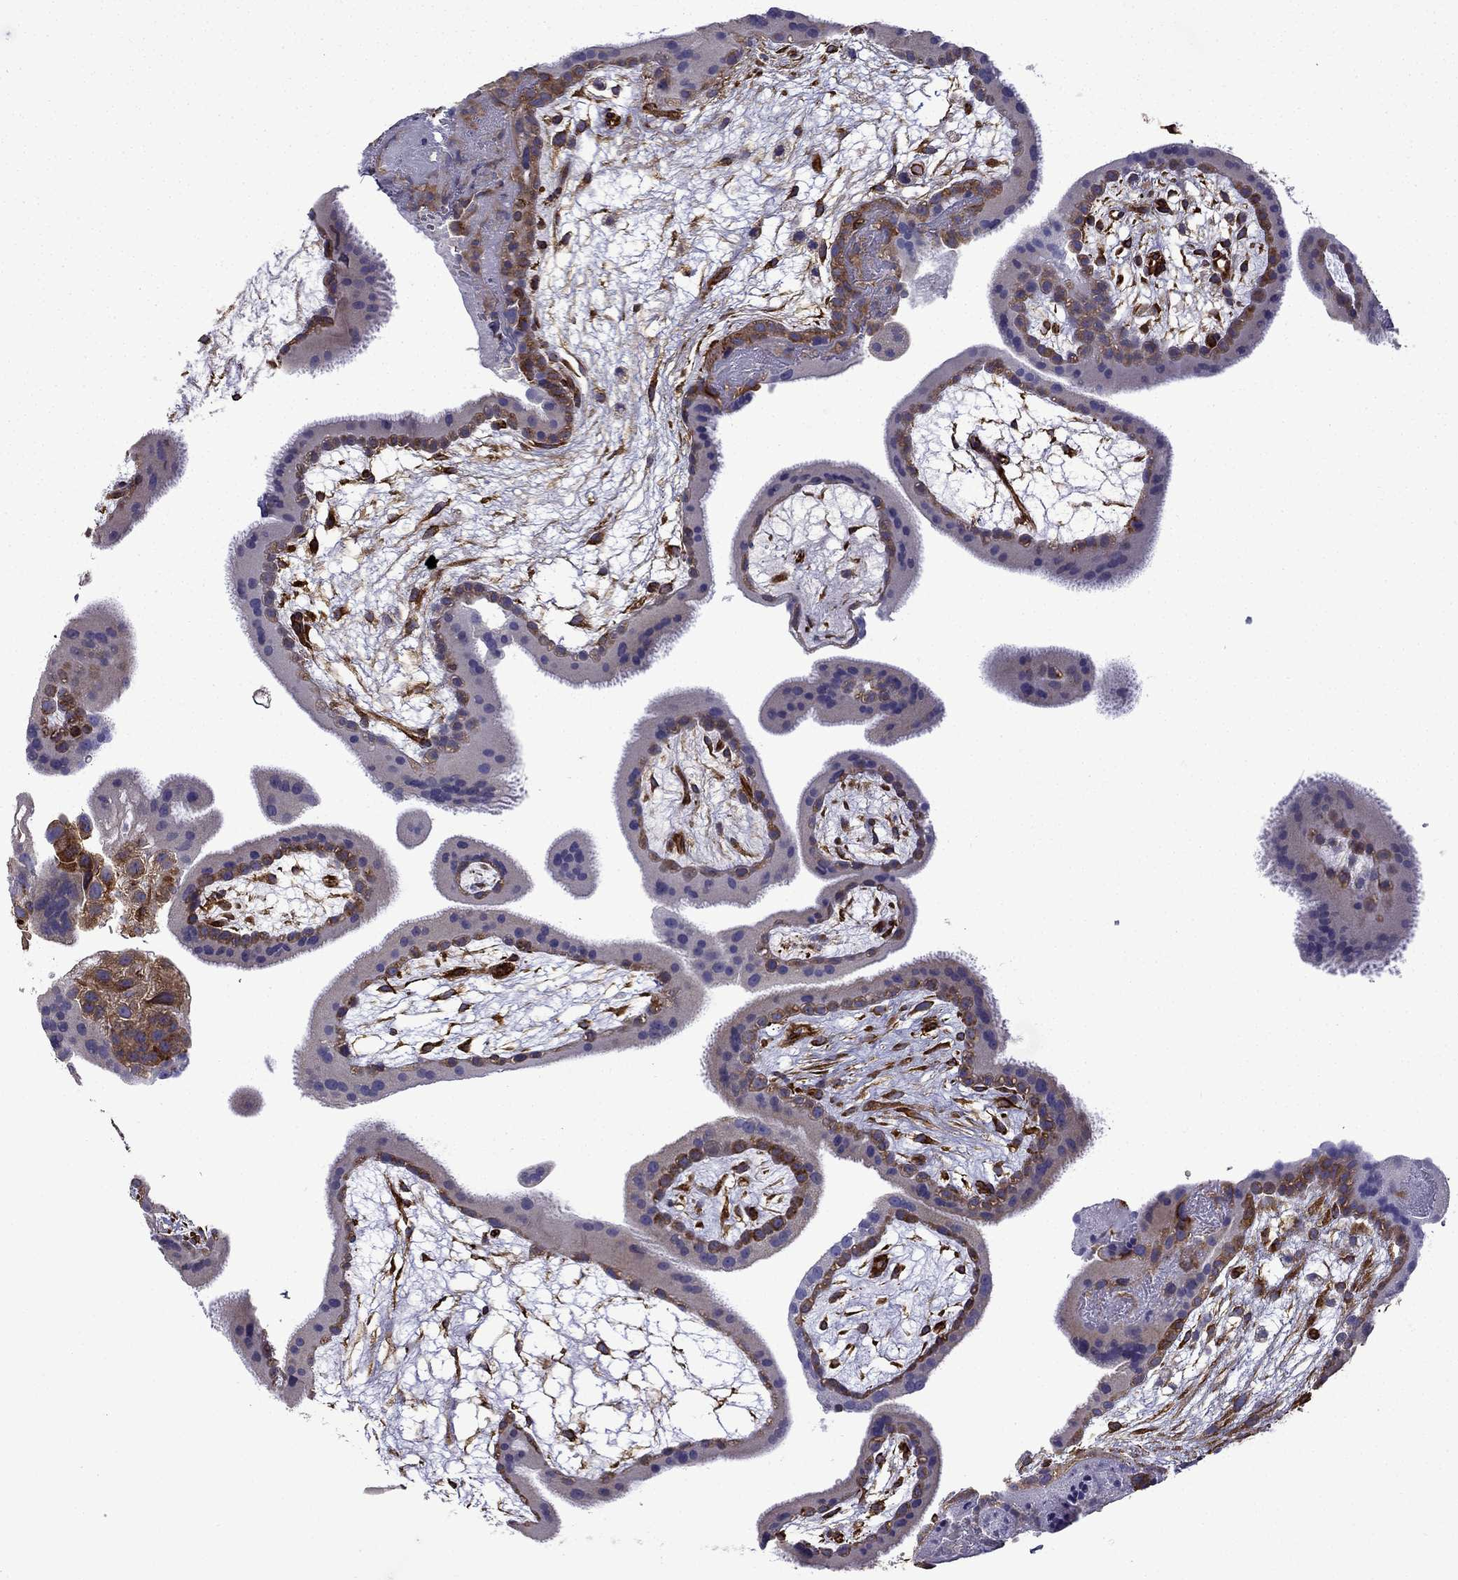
{"staining": {"intensity": "strong", "quantity": ">75%", "location": "cytoplasmic/membranous"}, "tissue": "placenta", "cell_type": "Decidual cells", "image_type": "normal", "snomed": [{"axis": "morphology", "description": "Normal tissue, NOS"}, {"axis": "topography", "description": "Placenta"}], "caption": "Decidual cells demonstrate high levels of strong cytoplasmic/membranous expression in about >75% of cells in unremarkable placenta.", "gene": "MAP4", "patient": {"sex": "female", "age": 19}}